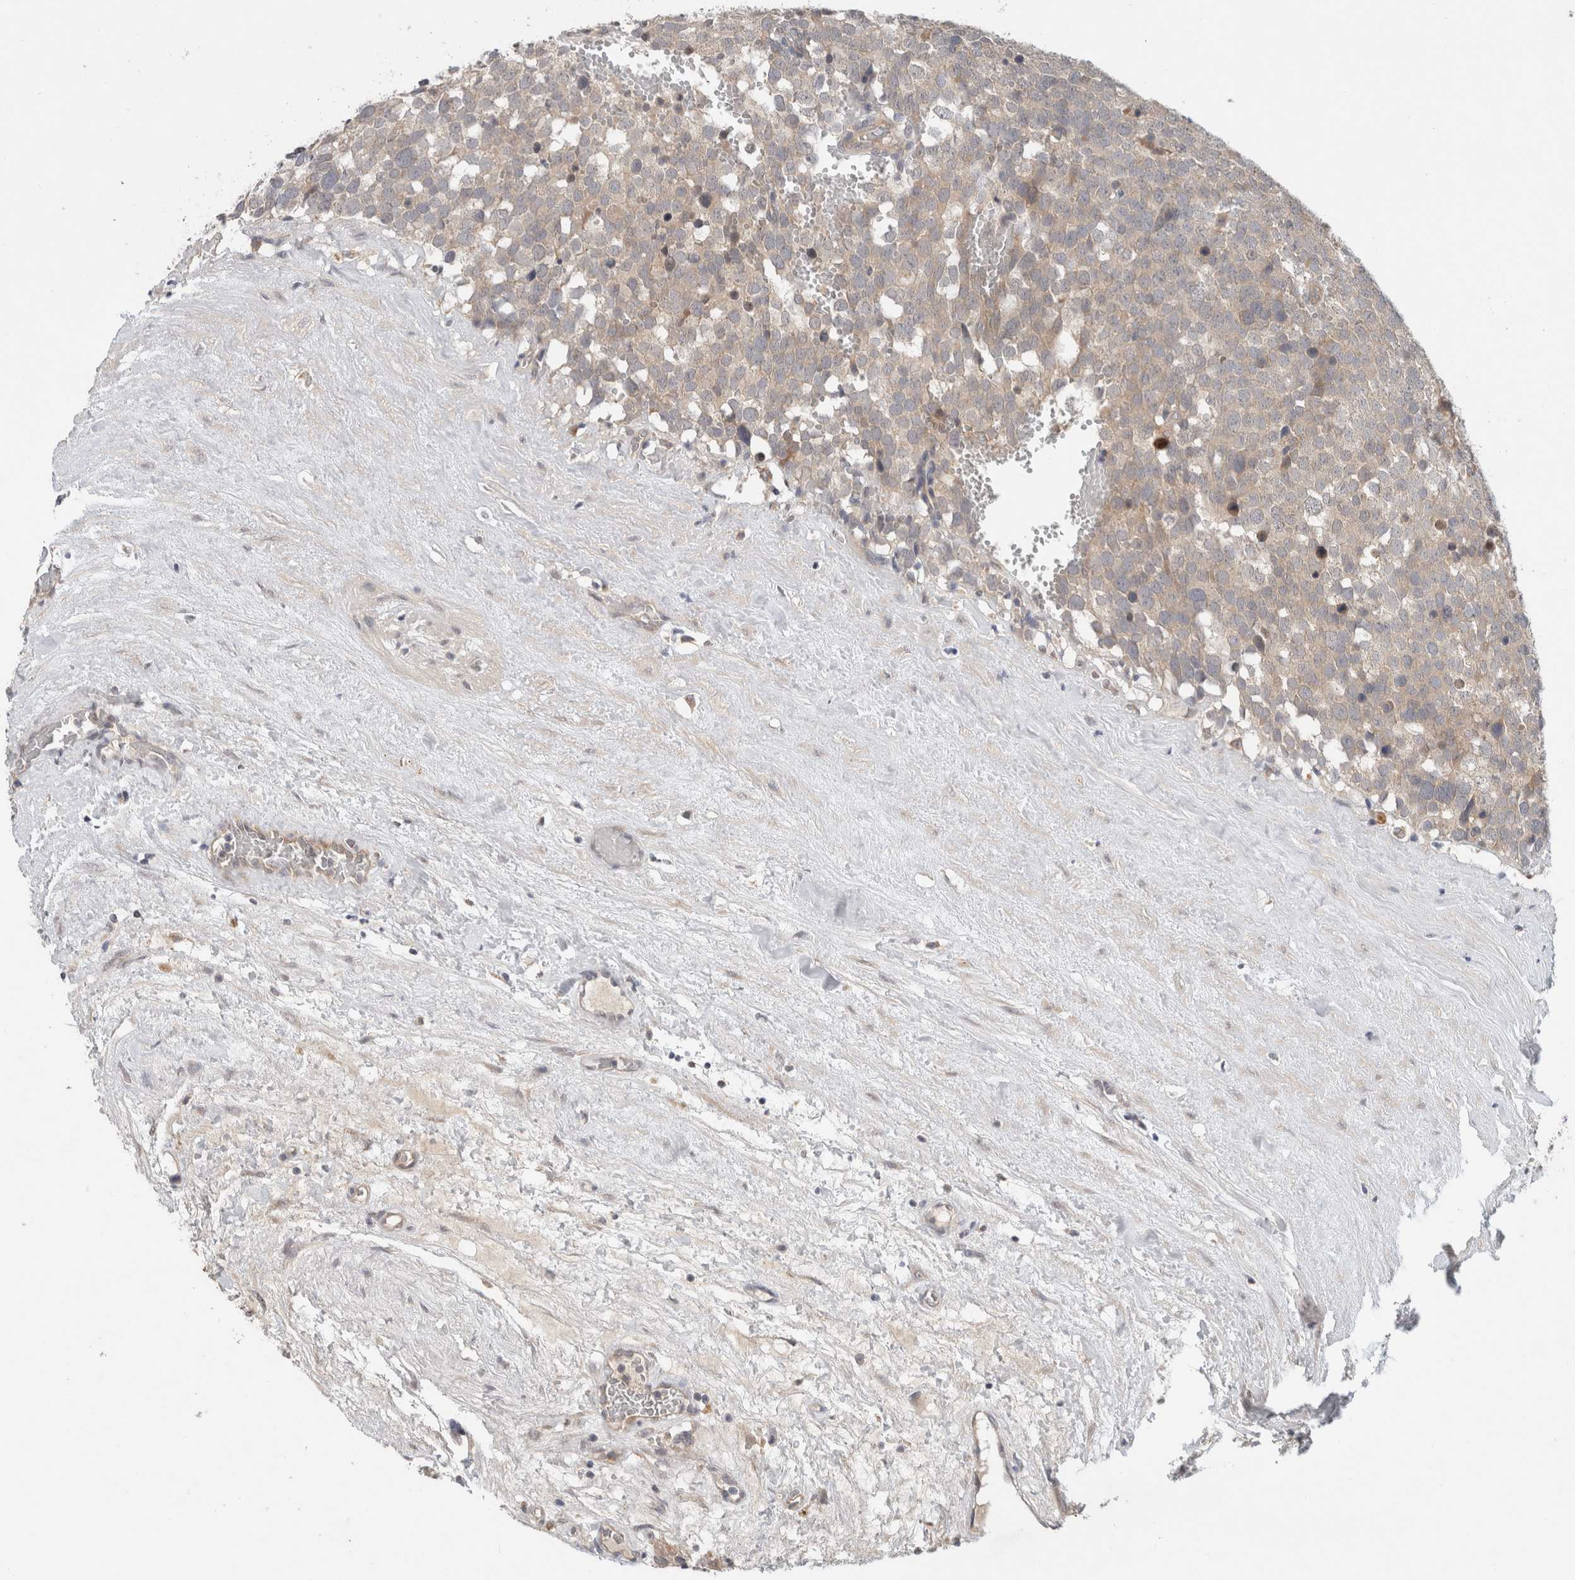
{"staining": {"intensity": "weak", "quantity": "25%-75%", "location": "cytoplasmic/membranous"}, "tissue": "testis cancer", "cell_type": "Tumor cells", "image_type": "cancer", "snomed": [{"axis": "morphology", "description": "Seminoma, NOS"}, {"axis": "topography", "description": "Testis"}], "caption": "The photomicrograph displays a brown stain indicating the presence of a protein in the cytoplasmic/membranous of tumor cells in seminoma (testis).", "gene": "SGK1", "patient": {"sex": "male", "age": 71}}